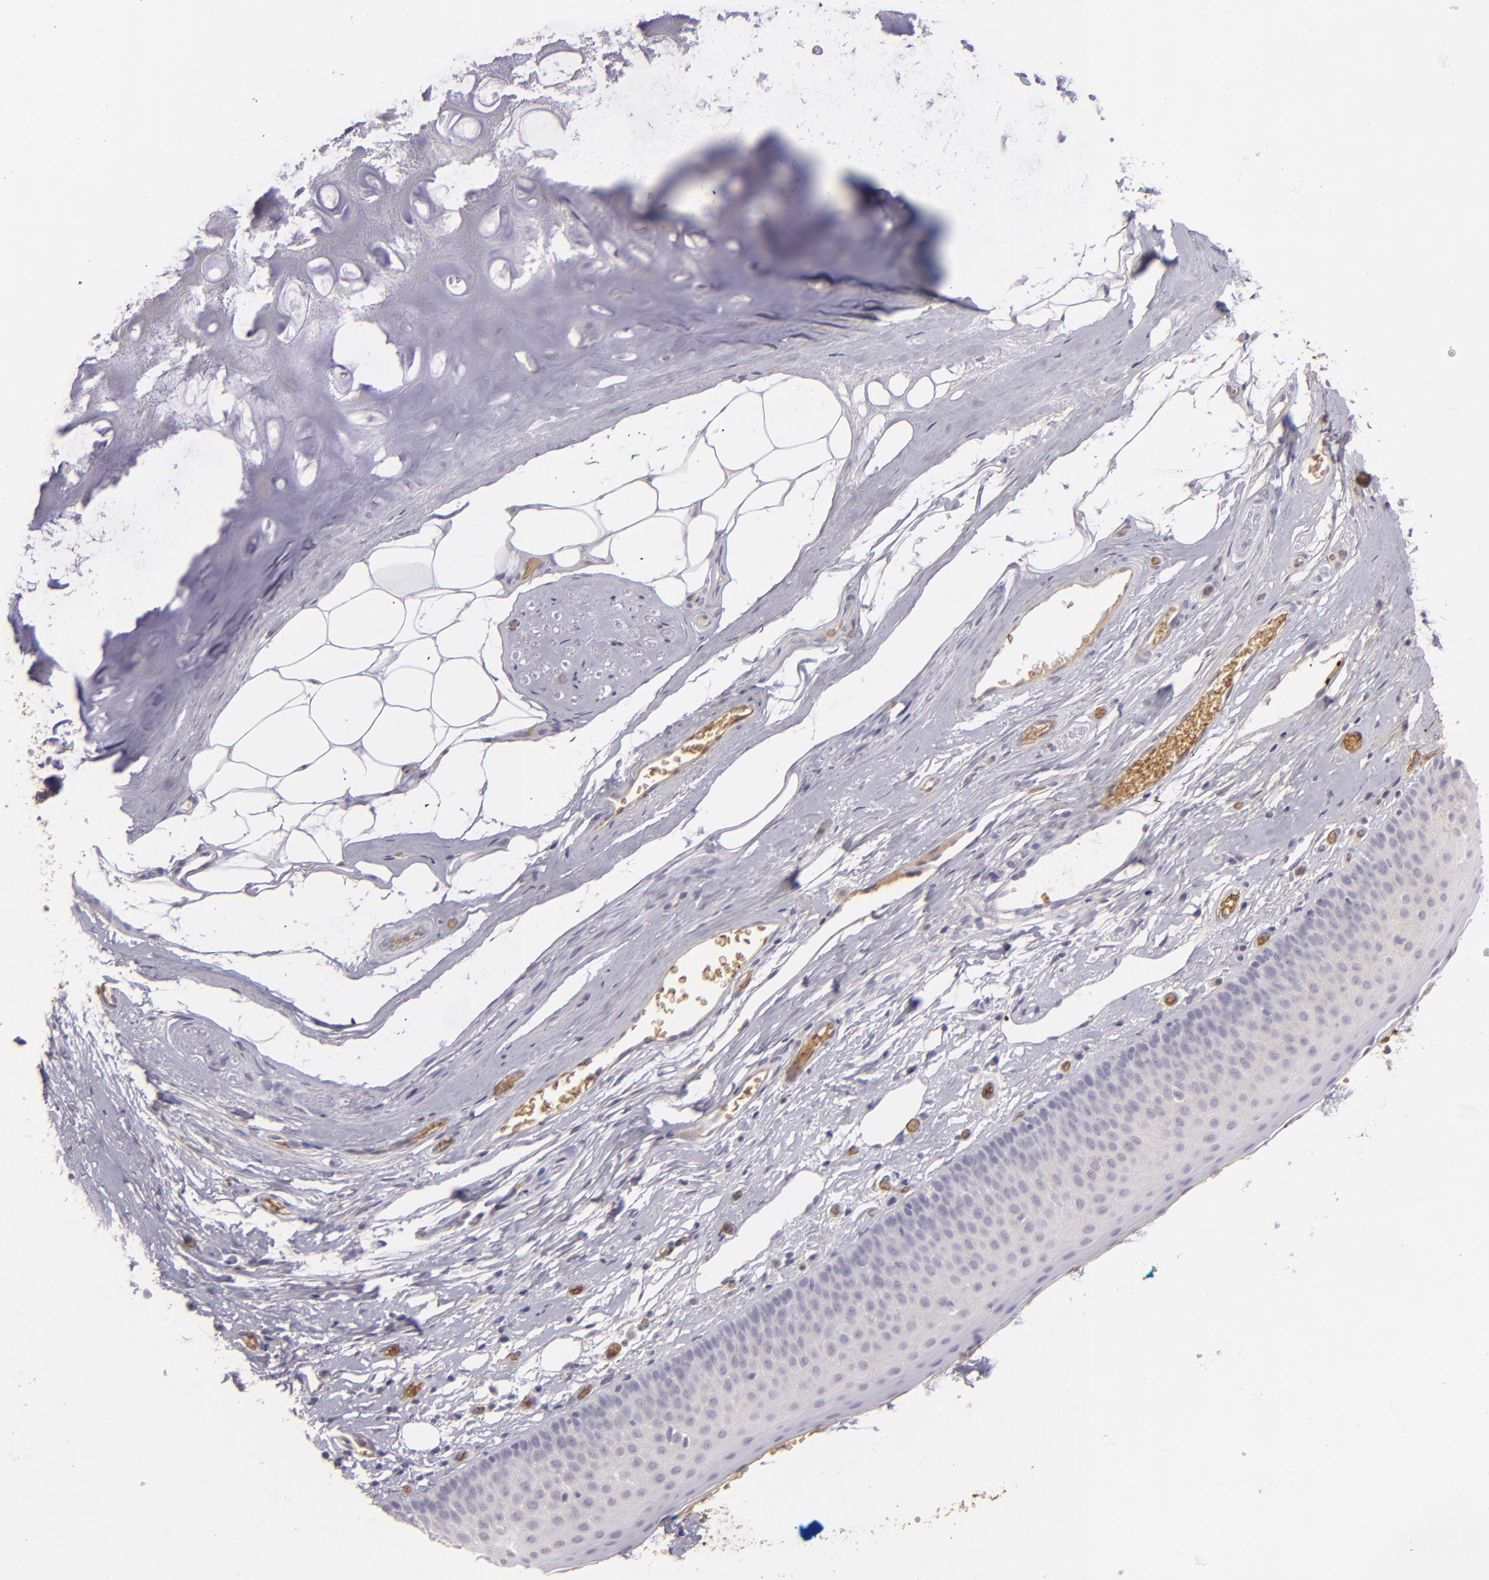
{"staining": {"intensity": "negative", "quantity": "none", "location": "none"}, "tissue": "nasopharynx", "cell_type": "Respiratory epithelial cells", "image_type": "normal", "snomed": [{"axis": "morphology", "description": "Normal tissue, NOS"}, {"axis": "topography", "description": "Nasopharynx"}], "caption": "Immunohistochemistry photomicrograph of benign human nasopharynx stained for a protein (brown), which exhibits no expression in respiratory epithelial cells.", "gene": "ACE", "patient": {"sex": "male", "age": 56}}